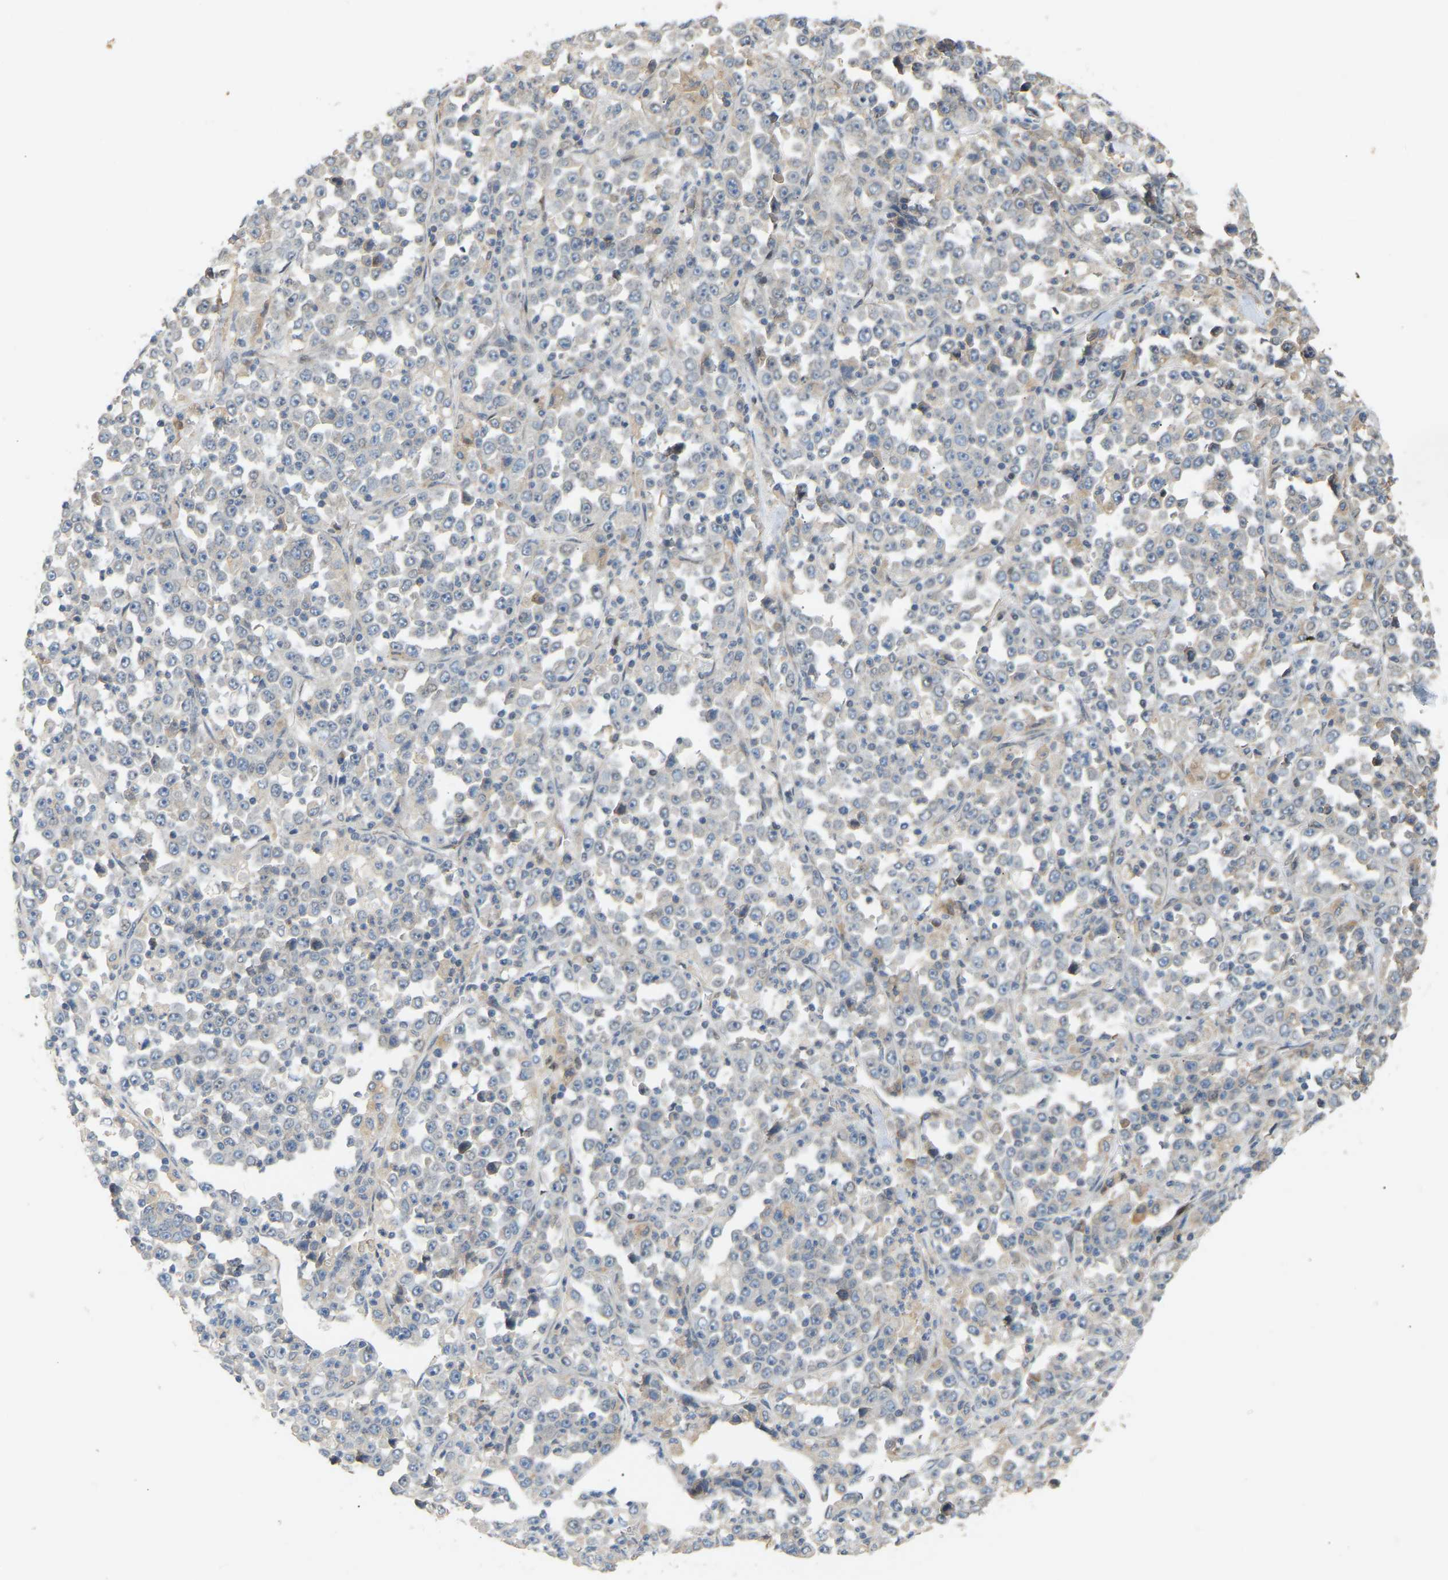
{"staining": {"intensity": "negative", "quantity": "none", "location": "none"}, "tissue": "stomach cancer", "cell_type": "Tumor cells", "image_type": "cancer", "snomed": [{"axis": "morphology", "description": "Normal tissue, NOS"}, {"axis": "morphology", "description": "Adenocarcinoma, NOS"}, {"axis": "topography", "description": "Stomach, upper"}, {"axis": "topography", "description": "Stomach"}], "caption": "Tumor cells are negative for brown protein staining in adenocarcinoma (stomach).", "gene": "PTPN4", "patient": {"sex": "male", "age": 59}}